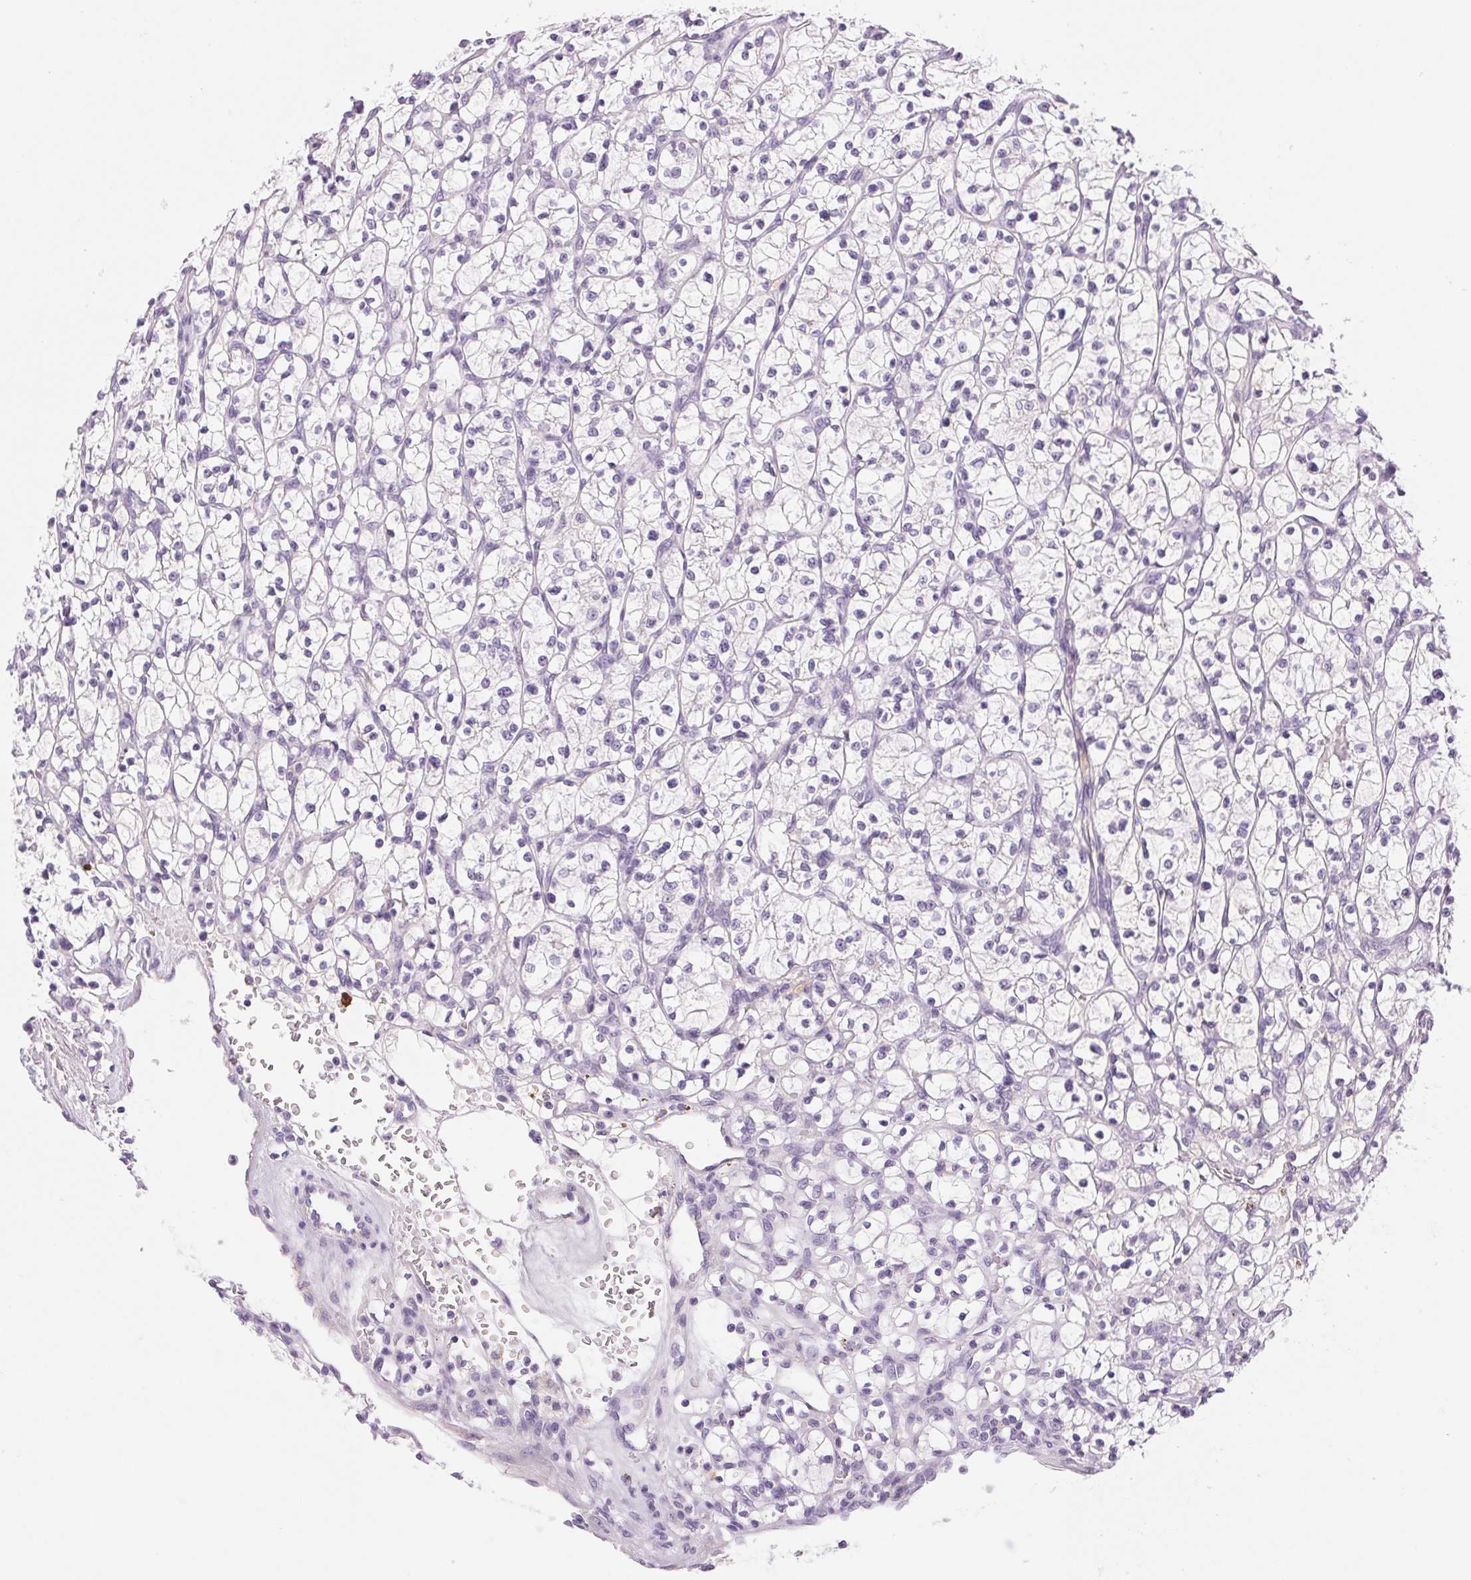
{"staining": {"intensity": "negative", "quantity": "none", "location": "none"}, "tissue": "renal cancer", "cell_type": "Tumor cells", "image_type": "cancer", "snomed": [{"axis": "morphology", "description": "Adenocarcinoma, NOS"}, {"axis": "topography", "description": "Kidney"}], "caption": "An immunohistochemistry histopathology image of renal cancer is shown. There is no staining in tumor cells of renal cancer.", "gene": "IFIT1B", "patient": {"sex": "female", "age": 64}}